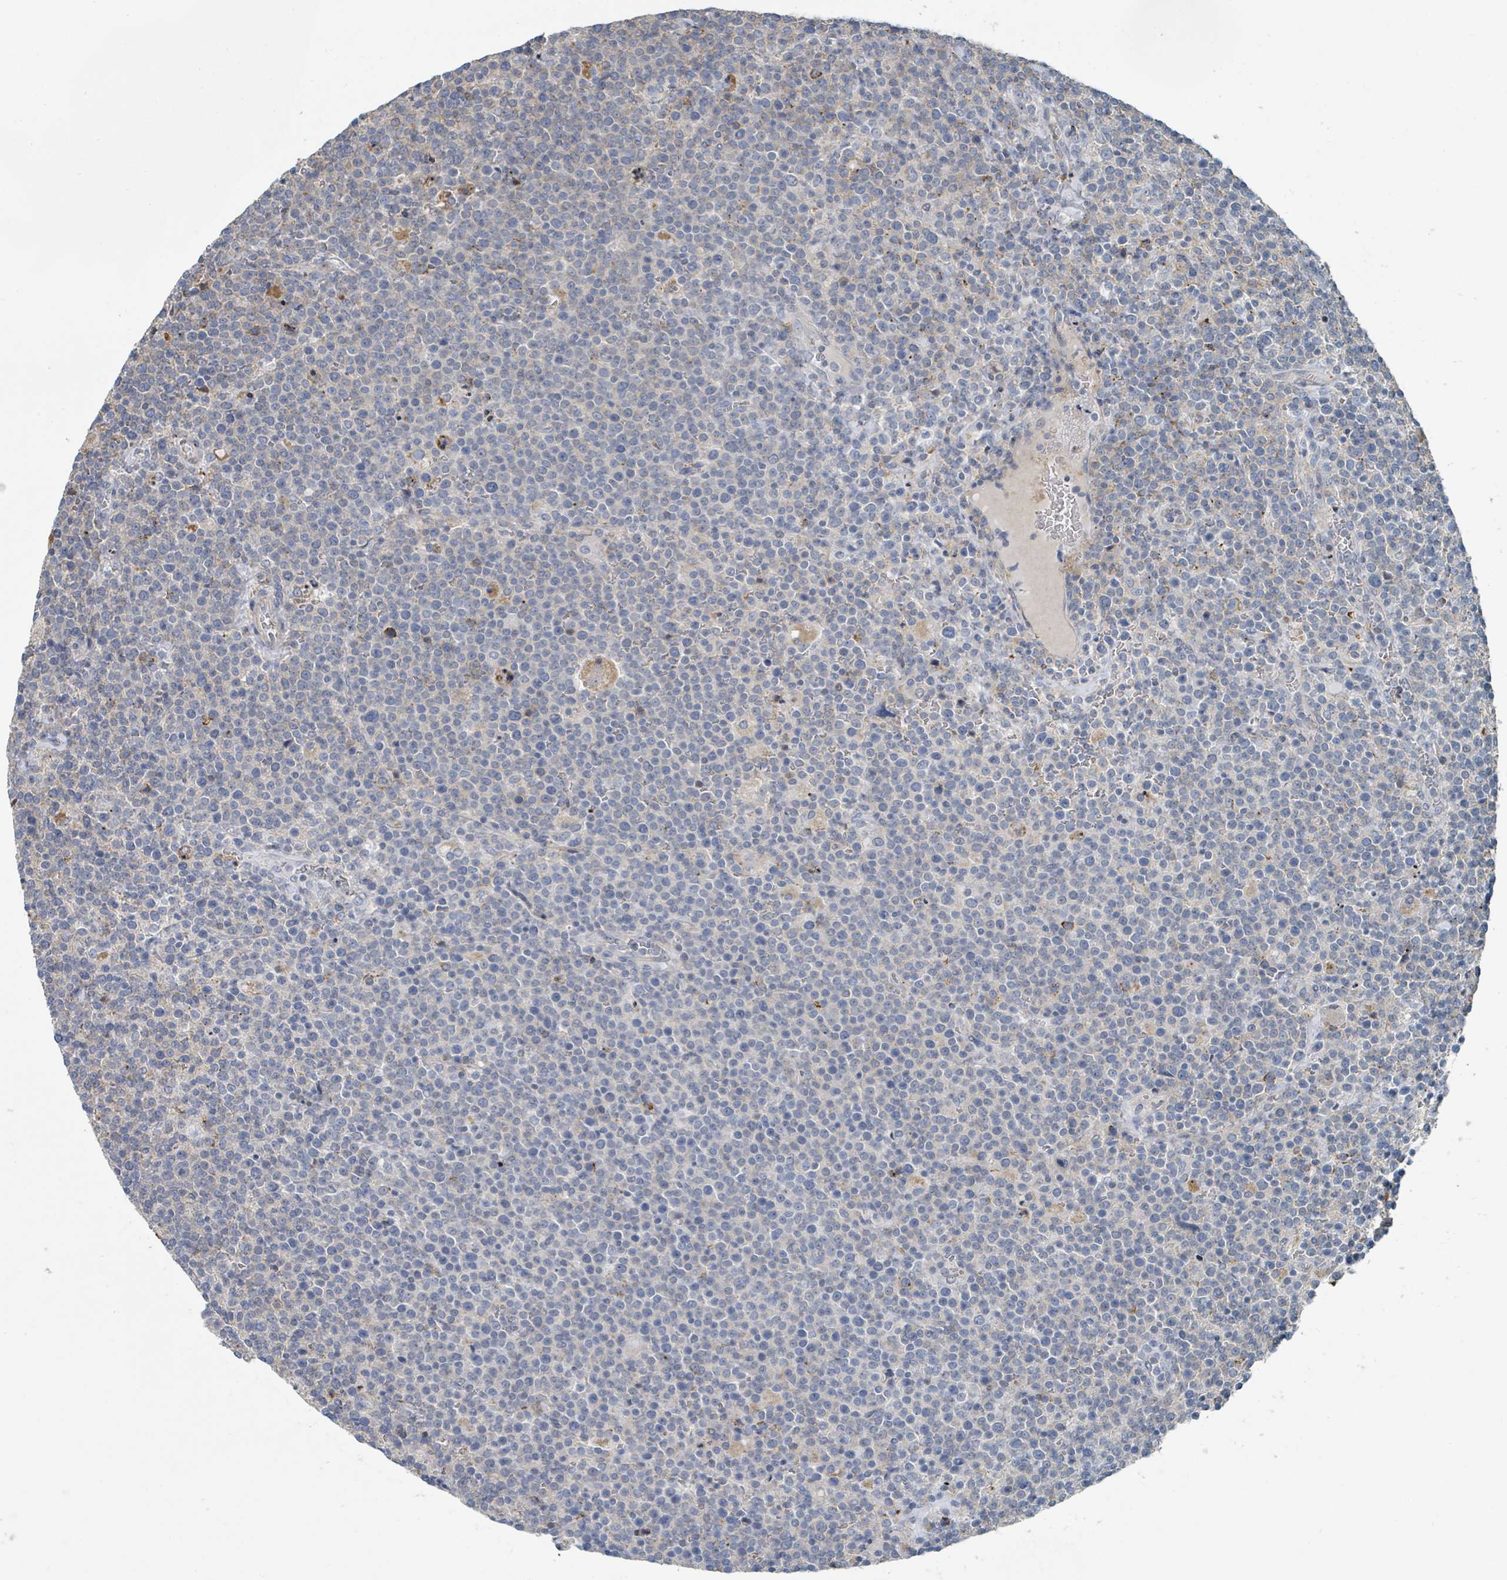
{"staining": {"intensity": "negative", "quantity": "none", "location": "none"}, "tissue": "lymphoma", "cell_type": "Tumor cells", "image_type": "cancer", "snomed": [{"axis": "morphology", "description": "Malignant lymphoma, non-Hodgkin's type, High grade"}, {"axis": "topography", "description": "Lymph node"}], "caption": "The IHC micrograph has no significant expression in tumor cells of lymphoma tissue. (DAB (3,3'-diaminobenzidine) IHC, high magnification).", "gene": "LRRC42", "patient": {"sex": "male", "age": 61}}